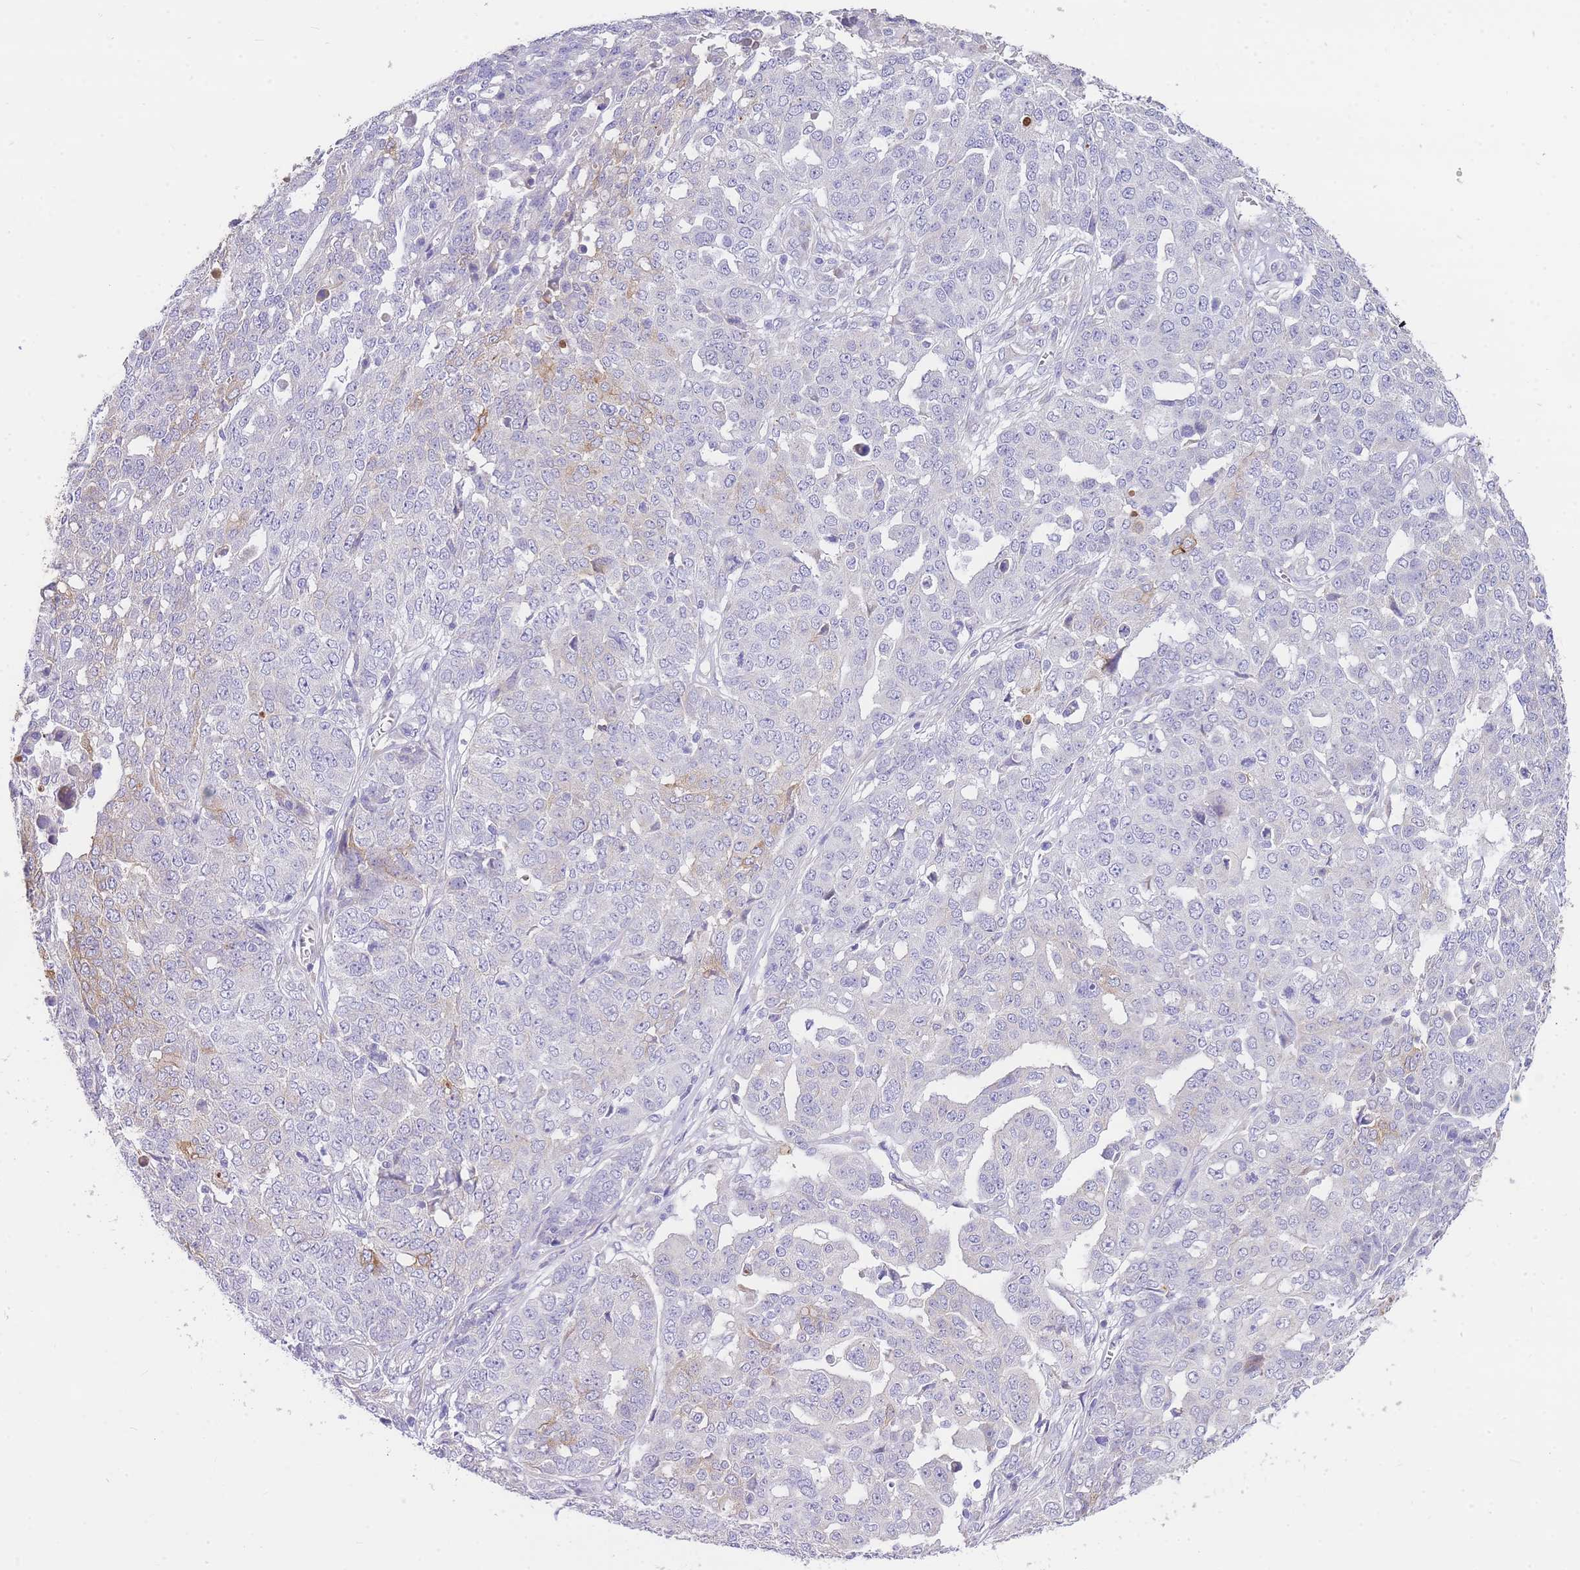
{"staining": {"intensity": "weak", "quantity": "<25%", "location": "cytoplasmic/membranous"}, "tissue": "ovarian cancer", "cell_type": "Tumor cells", "image_type": "cancer", "snomed": [{"axis": "morphology", "description": "Cystadenocarcinoma, serous, NOS"}, {"axis": "topography", "description": "Soft tissue"}, {"axis": "topography", "description": "Ovary"}], "caption": "IHC image of neoplastic tissue: human serous cystadenocarcinoma (ovarian) stained with DAB (3,3'-diaminobenzidine) shows no significant protein positivity in tumor cells.", "gene": "C2orf88", "patient": {"sex": "female", "age": 57}}